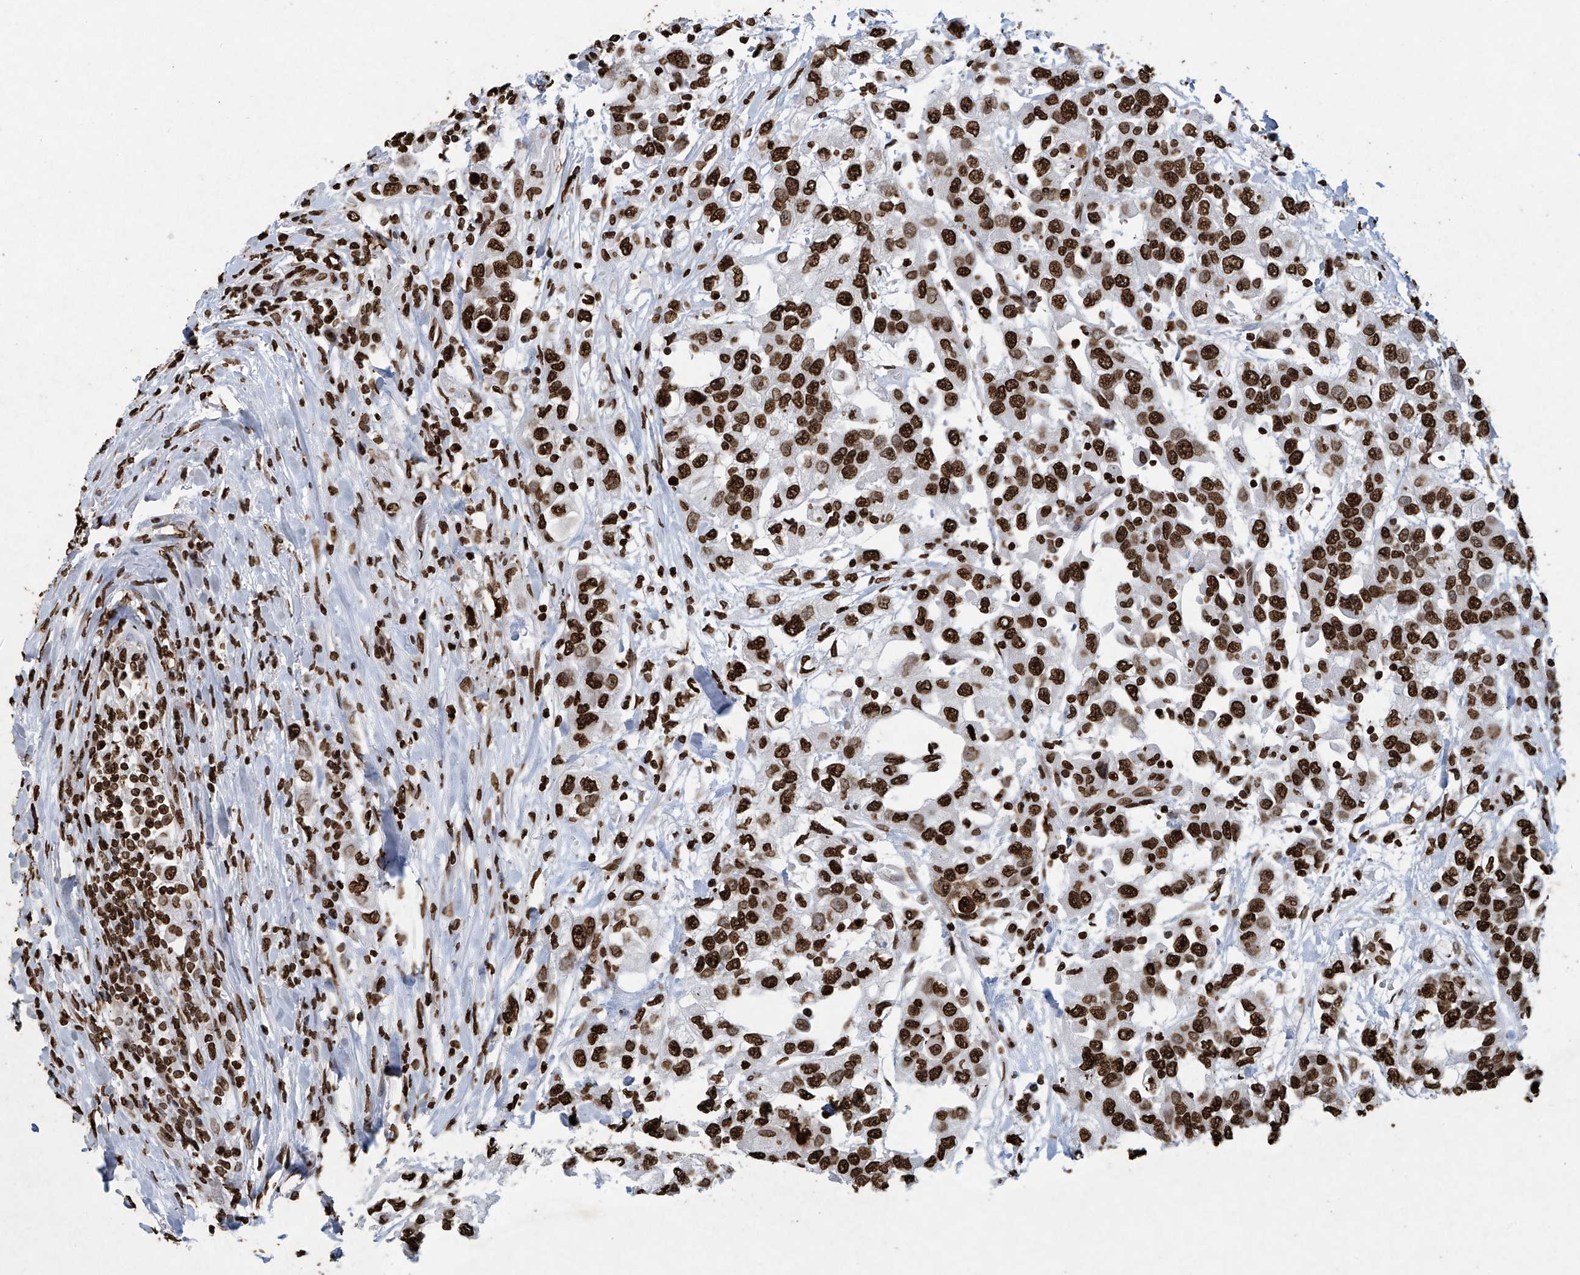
{"staining": {"intensity": "strong", "quantity": ">75%", "location": "nuclear"}, "tissue": "urothelial cancer", "cell_type": "Tumor cells", "image_type": "cancer", "snomed": [{"axis": "morphology", "description": "Urothelial carcinoma, High grade"}, {"axis": "topography", "description": "Urinary bladder"}], "caption": "An immunohistochemistry image of tumor tissue is shown. Protein staining in brown highlights strong nuclear positivity in urothelial cancer within tumor cells. The staining is performed using DAB brown chromogen to label protein expression. The nuclei are counter-stained blue using hematoxylin.", "gene": "H3-3A", "patient": {"sex": "female", "age": 80}}